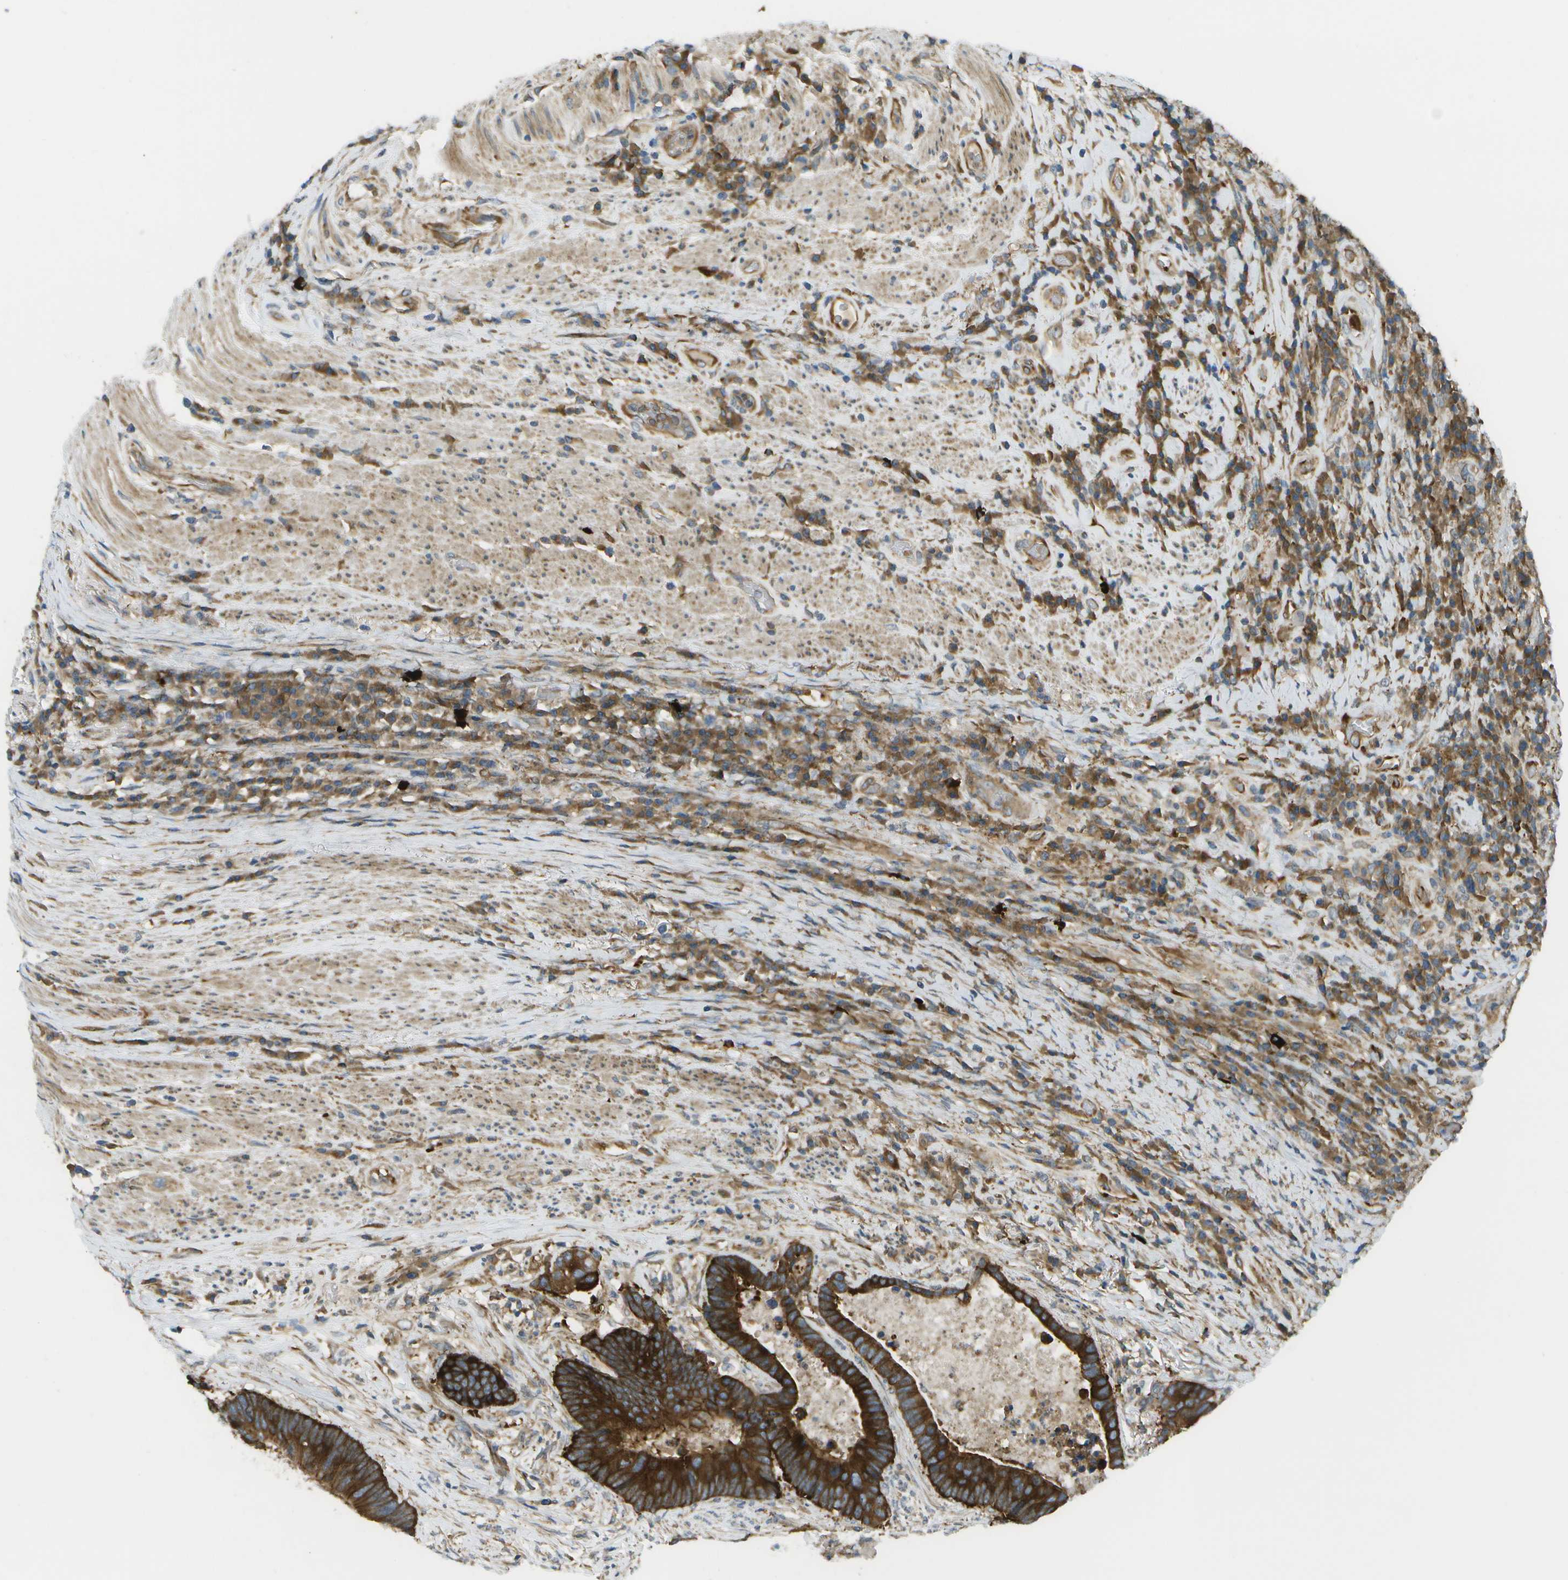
{"staining": {"intensity": "strong", "quantity": ">75%", "location": "cytoplasmic/membranous"}, "tissue": "colorectal cancer", "cell_type": "Tumor cells", "image_type": "cancer", "snomed": [{"axis": "morphology", "description": "Adenocarcinoma, NOS"}, {"axis": "topography", "description": "Rectum"}], "caption": "Adenocarcinoma (colorectal) tissue exhibits strong cytoplasmic/membranous expression in about >75% of tumor cells", "gene": "WNK2", "patient": {"sex": "male", "age": 51}}